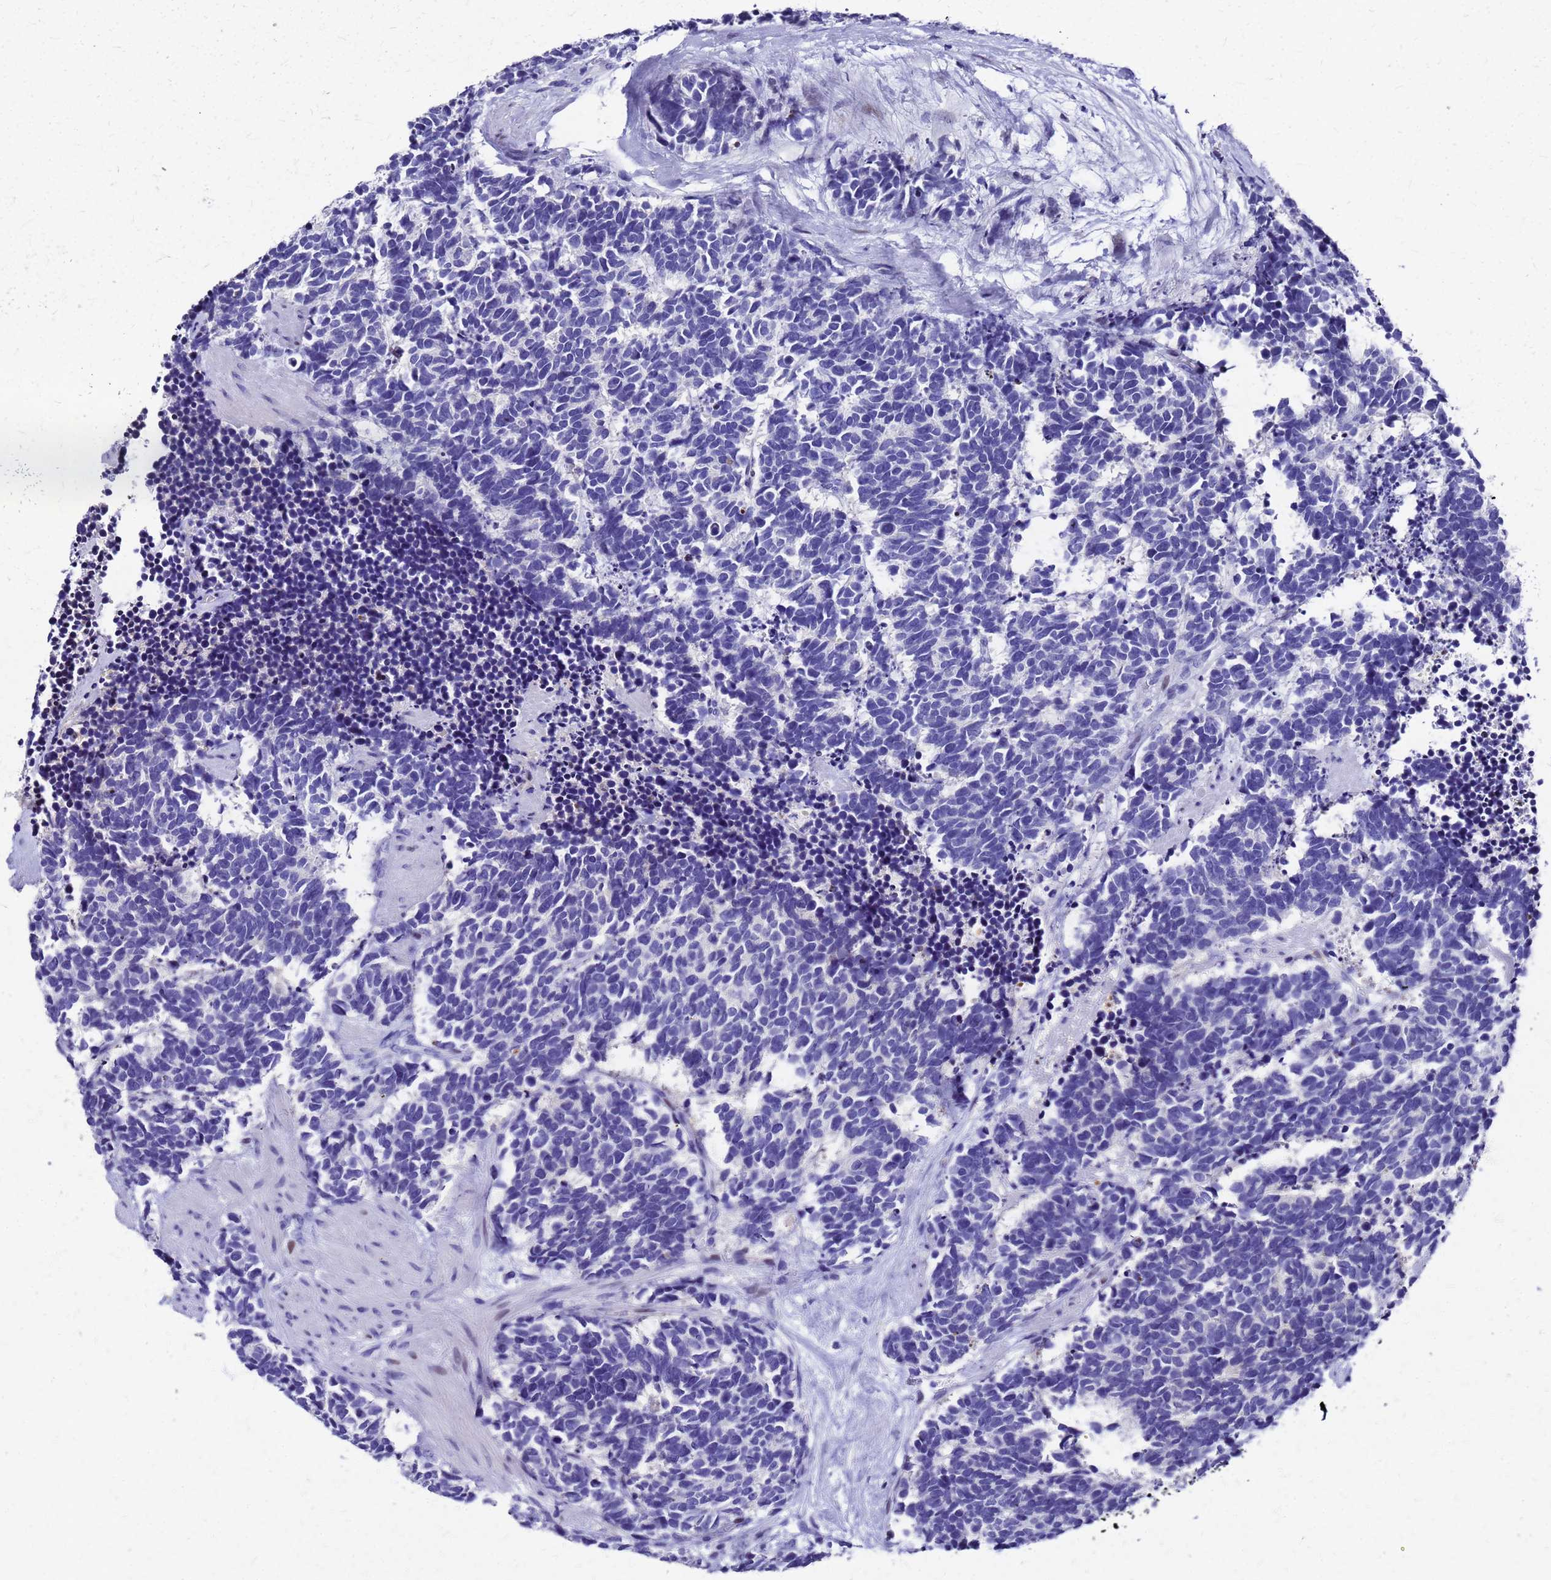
{"staining": {"intensity": "negative", "quantity": "none", "location": "none"}, "tissue": "carcinoid", "cell_type": "Tumor cells", "image_type": "cancer", "snomed": [{"axis": "morphology", "description": "Carcinoma, NOS"}, {"axis": "morphology", "description": "Carcinoid, malignant, NOS"}, {"axis": "topography", "description": "Prostate"}], "caption": "Immunohistochemistry of human carcinoid displays no staining in tumor cells. (DAB IHC with hematoxylin counter stain).", "gene": "SMIM21", "patient": {"sex": "male", "age": 57}}